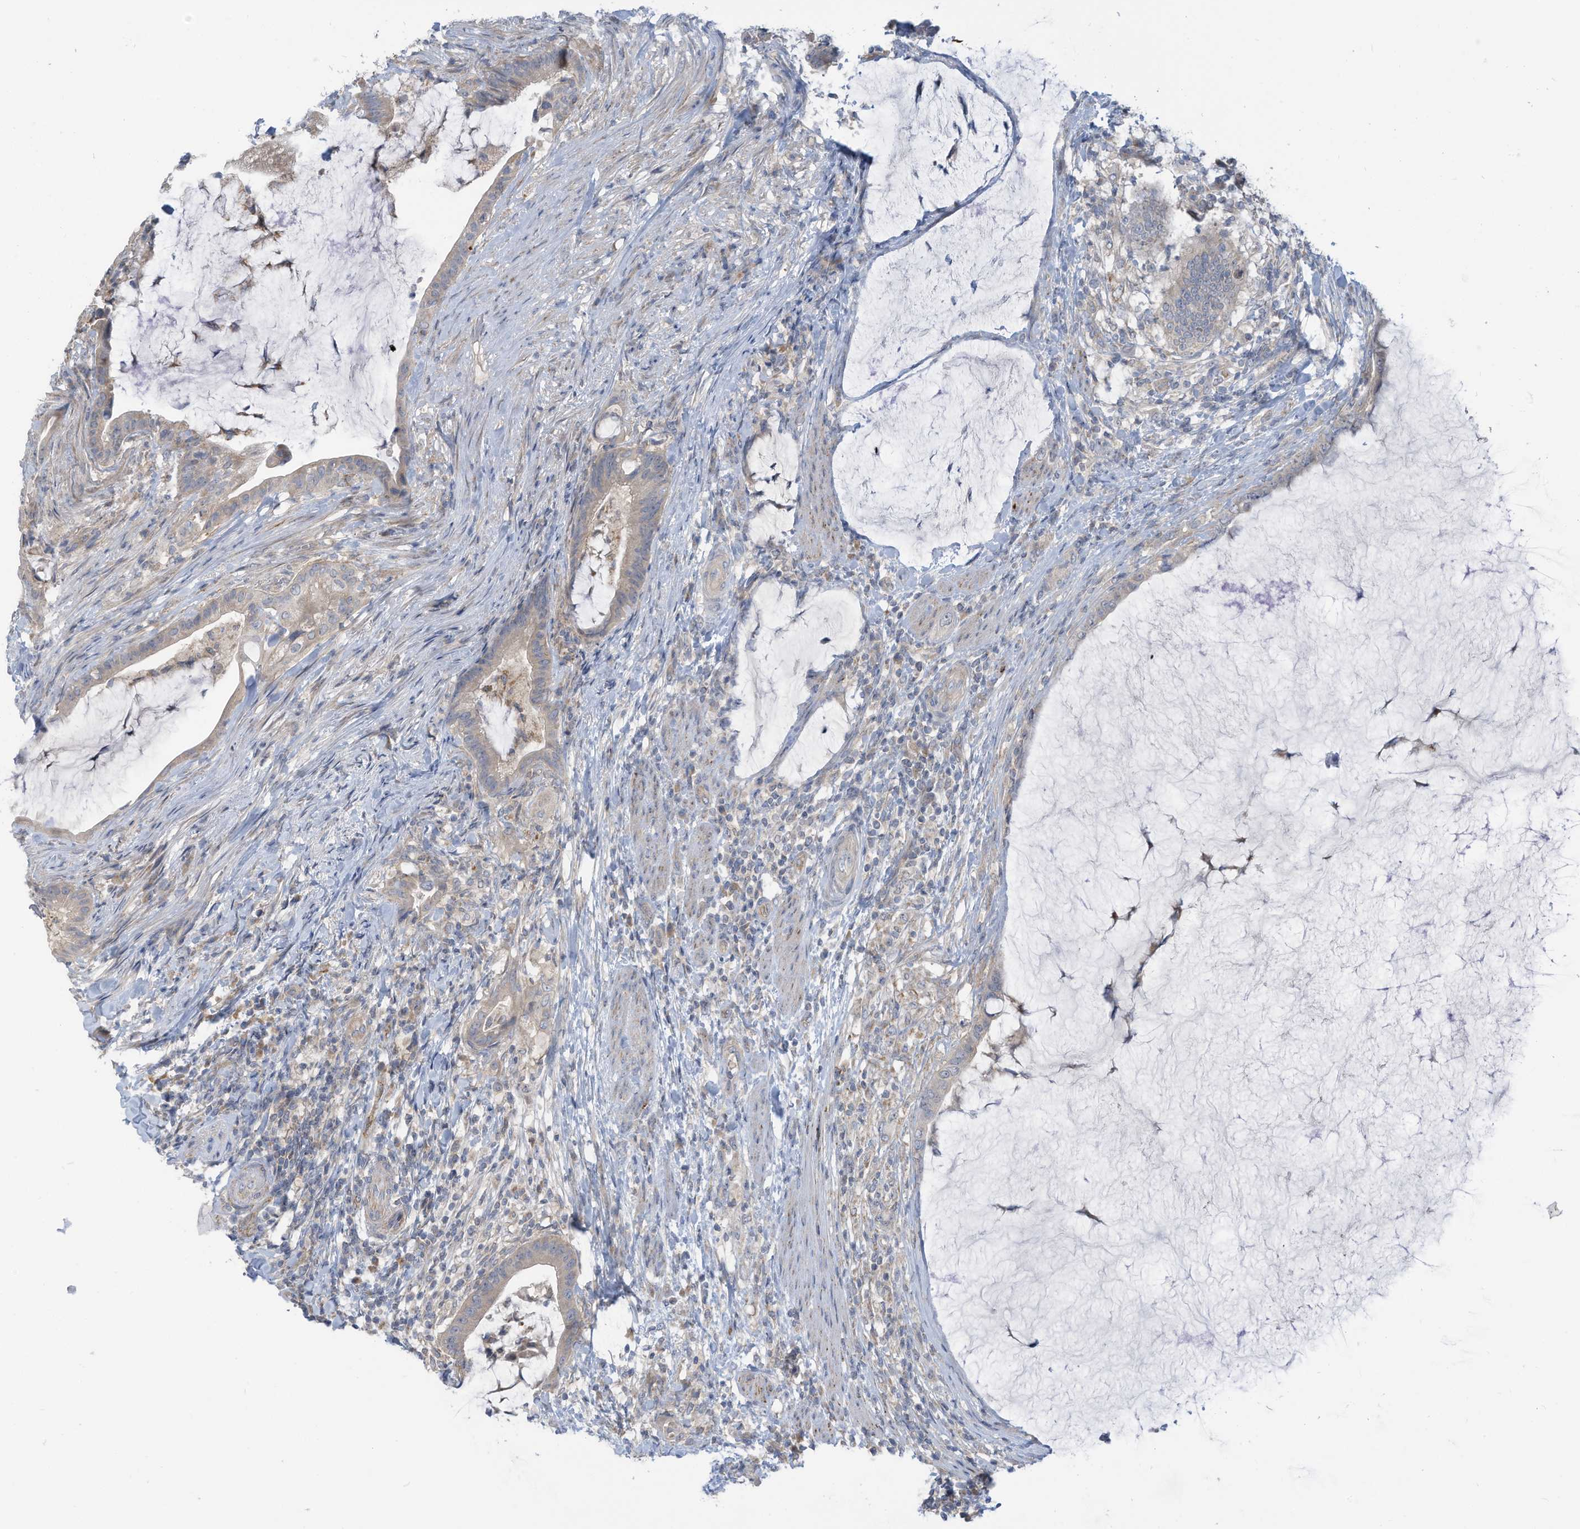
{"staining": {"intensity": "weak", "quantity": ">75%", "location": "cytoplasmic/membranous"}, "tissue": "colorectal cancer", "cell_type": "Tumor cells", "image_type": "cancer", "snomed": [{"axis": "morphology", "description": "Adenocarcinoma, NOS"}, {"axis": "topography", "description": "Colon"}], "caption": "This image exhibits immunohistochemistry (IHC) staining of human adenocarcinoma (colorectal), with low weak cytoplasmic/membranous expression in approximately >75% of tumor cells.", "gene": "SCGB1D2", "patient": {"sex": "female", "age": 66}}